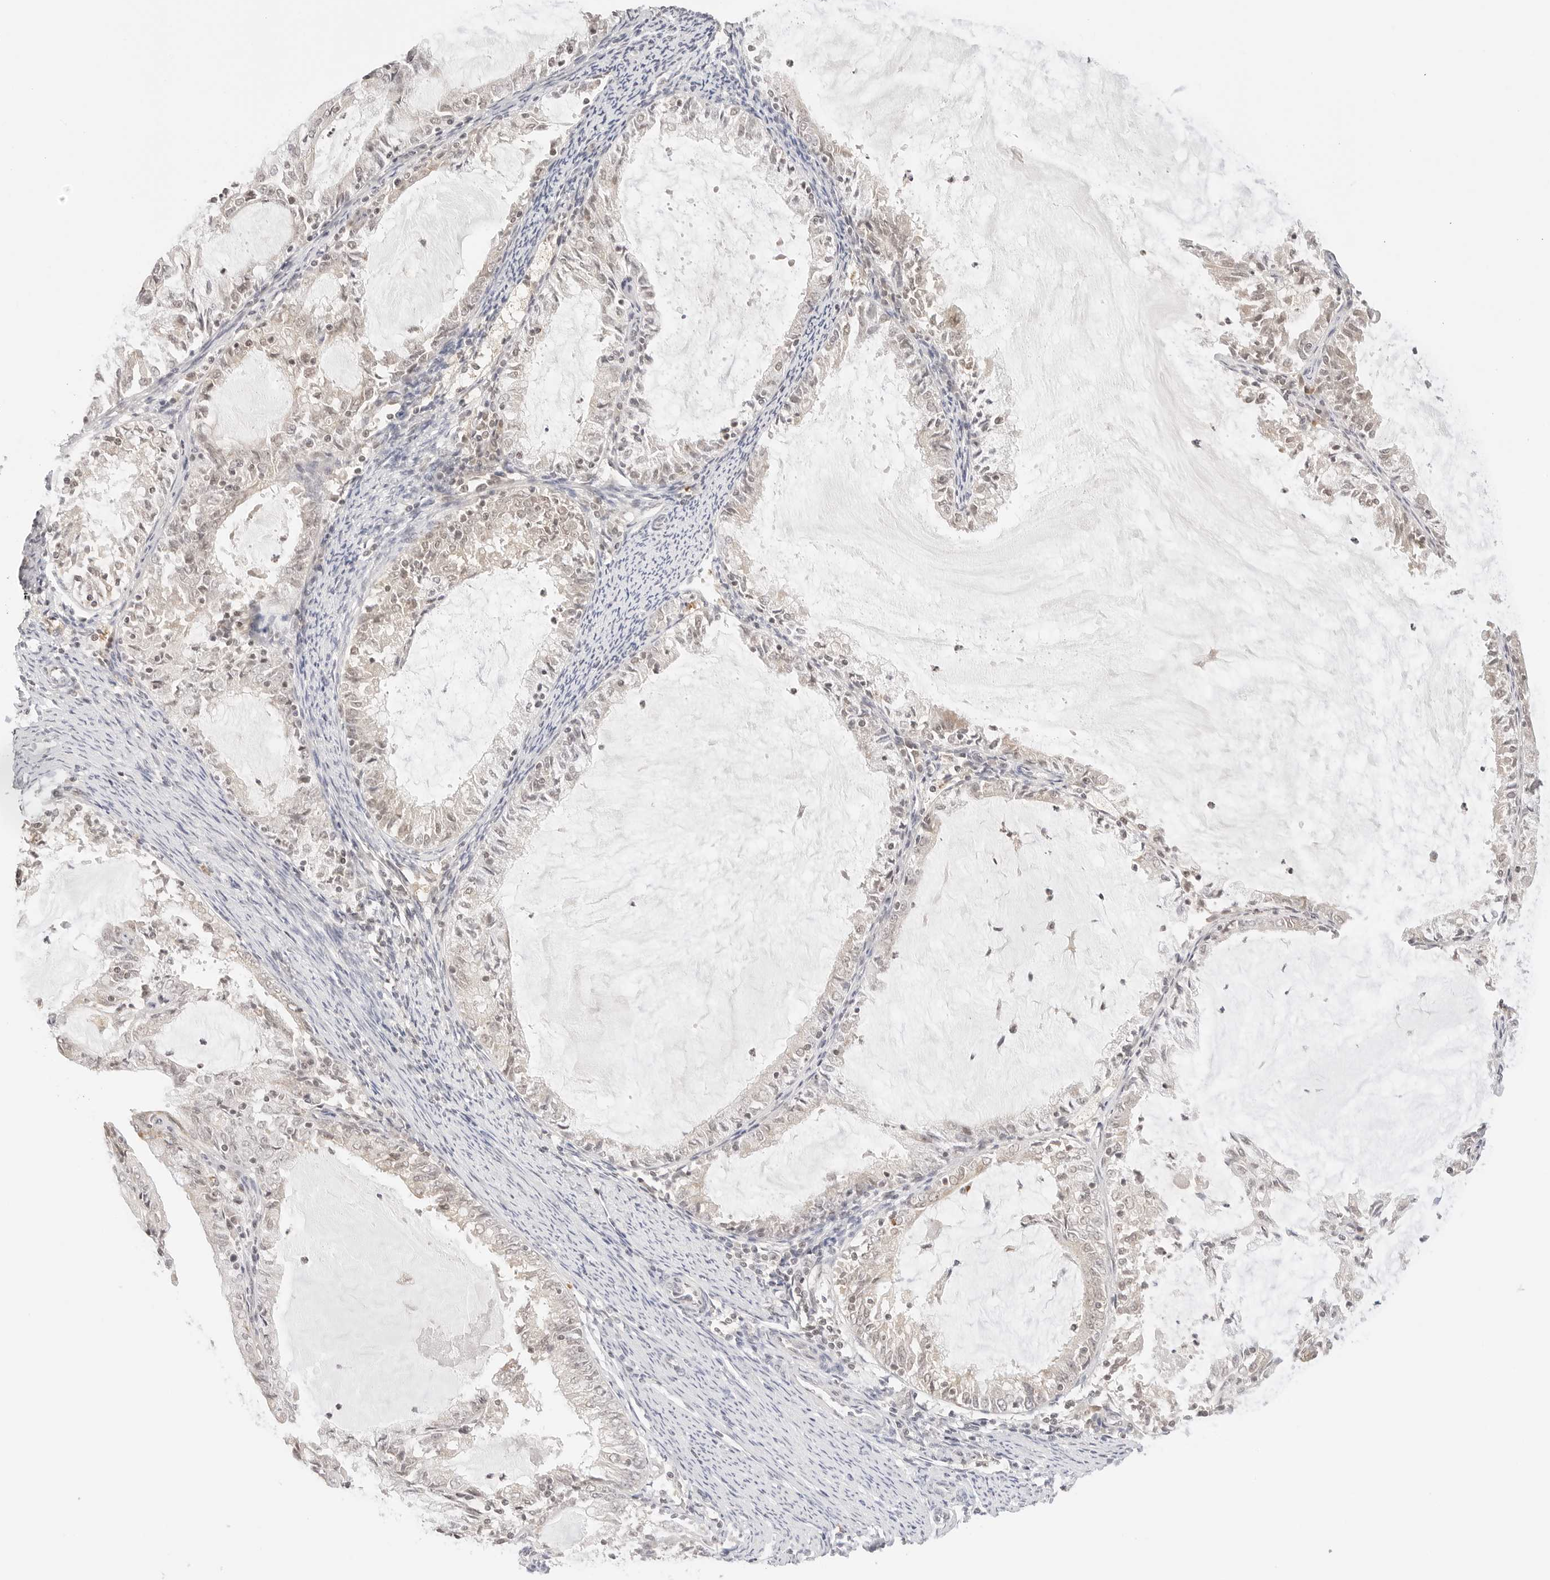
{"staining": {"intensity": "weak", "quantity": "25%-75%", "location": "cytoplasmic/membranous,nuclear"}, "tissue": "endometrial cancer", "cell_type": "Tumor cells", "image_type": "cancer", "snomed": [{"axis": "morphology", "description": "Adenocarcinoma, NOS"}, {"axis": "topography", "description": "Endometrium"}], "caption": "The immunohistochemical stain labels weak cytoplasmic/membranous and nuclear staining in tumor cells of adenocarcinoma (endometrial) tissue. (brown staining indicates protein expression, while blue staining denotes nuclei).", "gene": "SEPTIN4", "patient": {"sex": "female", "age": 57}}